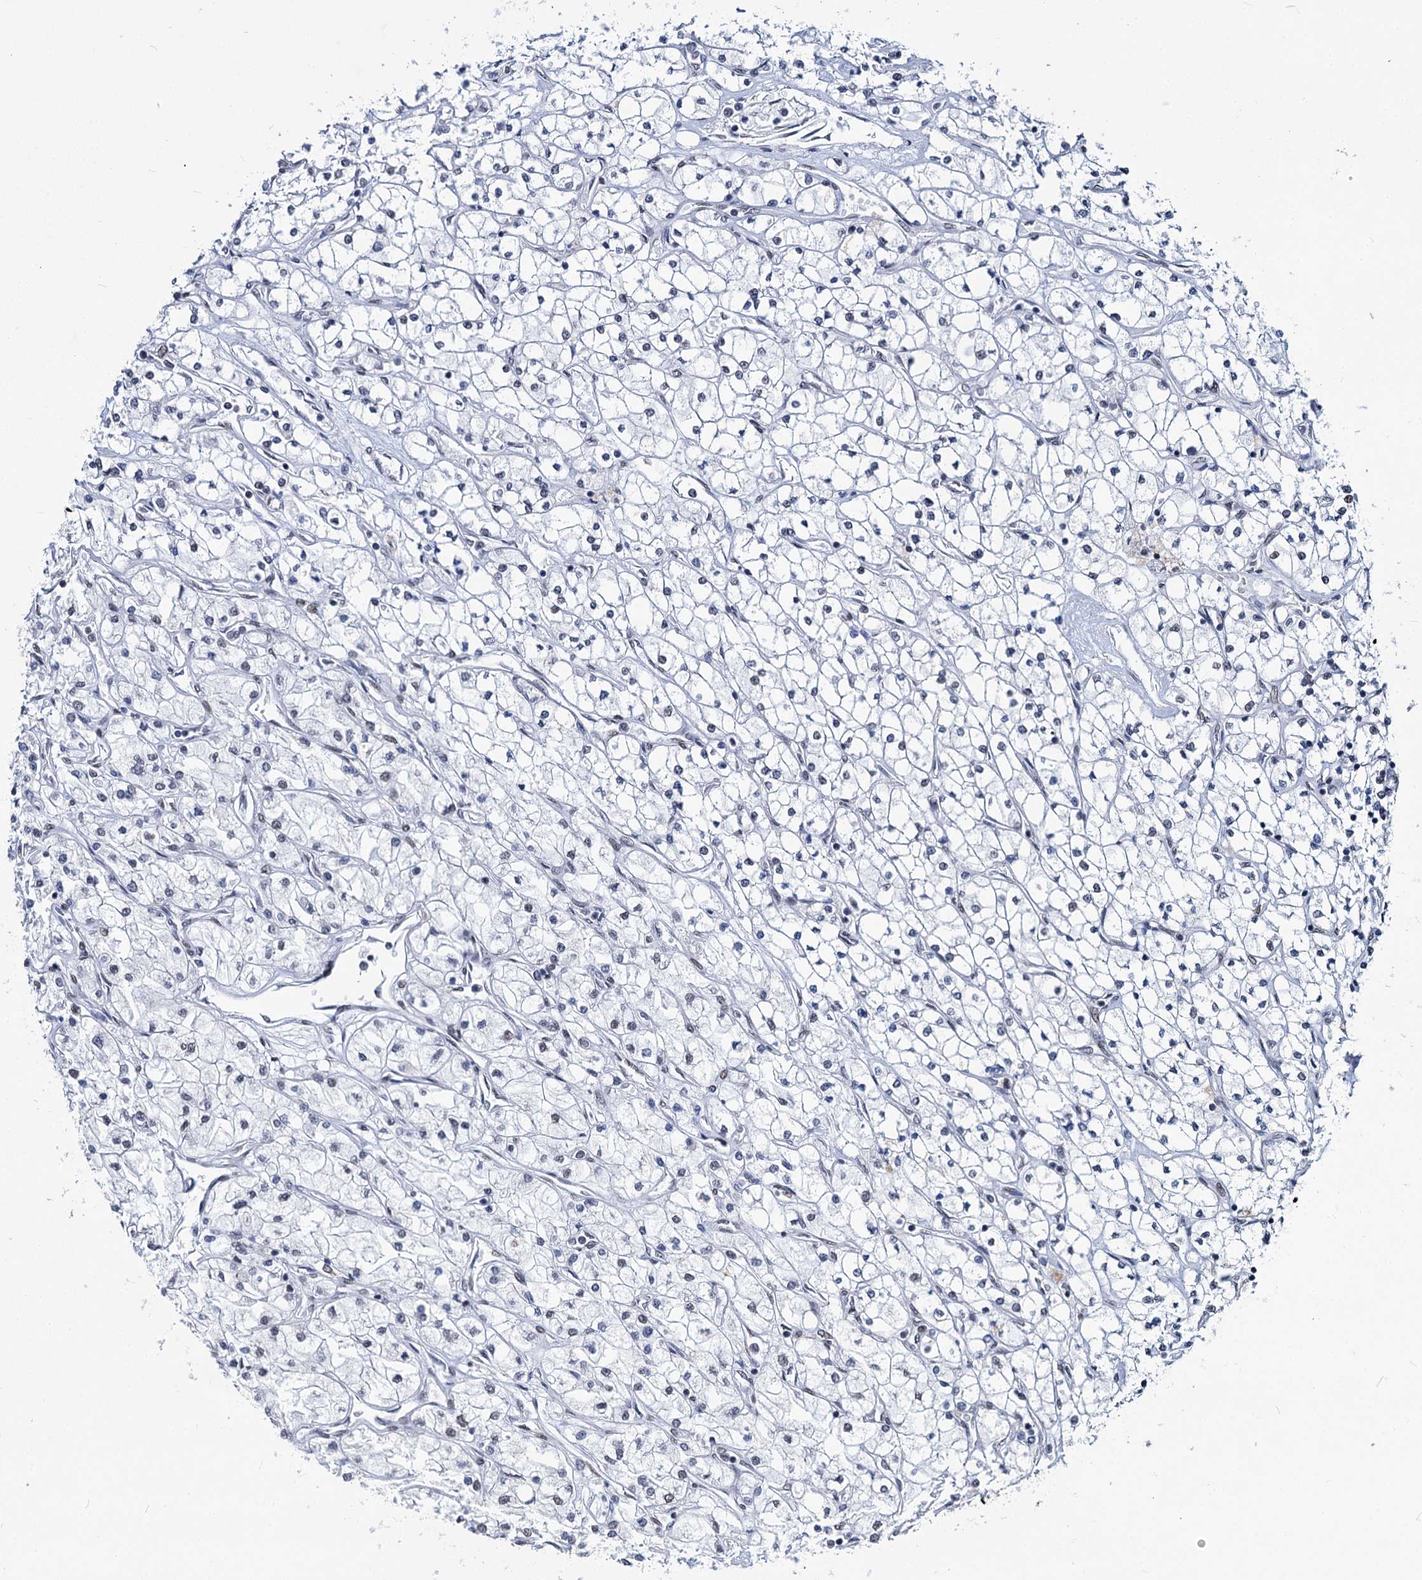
{"staining": {"intensity": "negative", "quantity": "none", "location": "none"}, "tissue": "renal cancer", "cell_type": "Tumor cells", "image_type": "cancer", "snomed": [{"axis": "morphology", "description": "Adenocarcinoma, NOS"}, {"axis": "topography", "description": "Kidney"}], "caption": "Tumor cells show no significant expression in renal cancer (adenocarcinoma).", "gene": "PARPBP", "patient": {"sex": "male", "age": 80}}